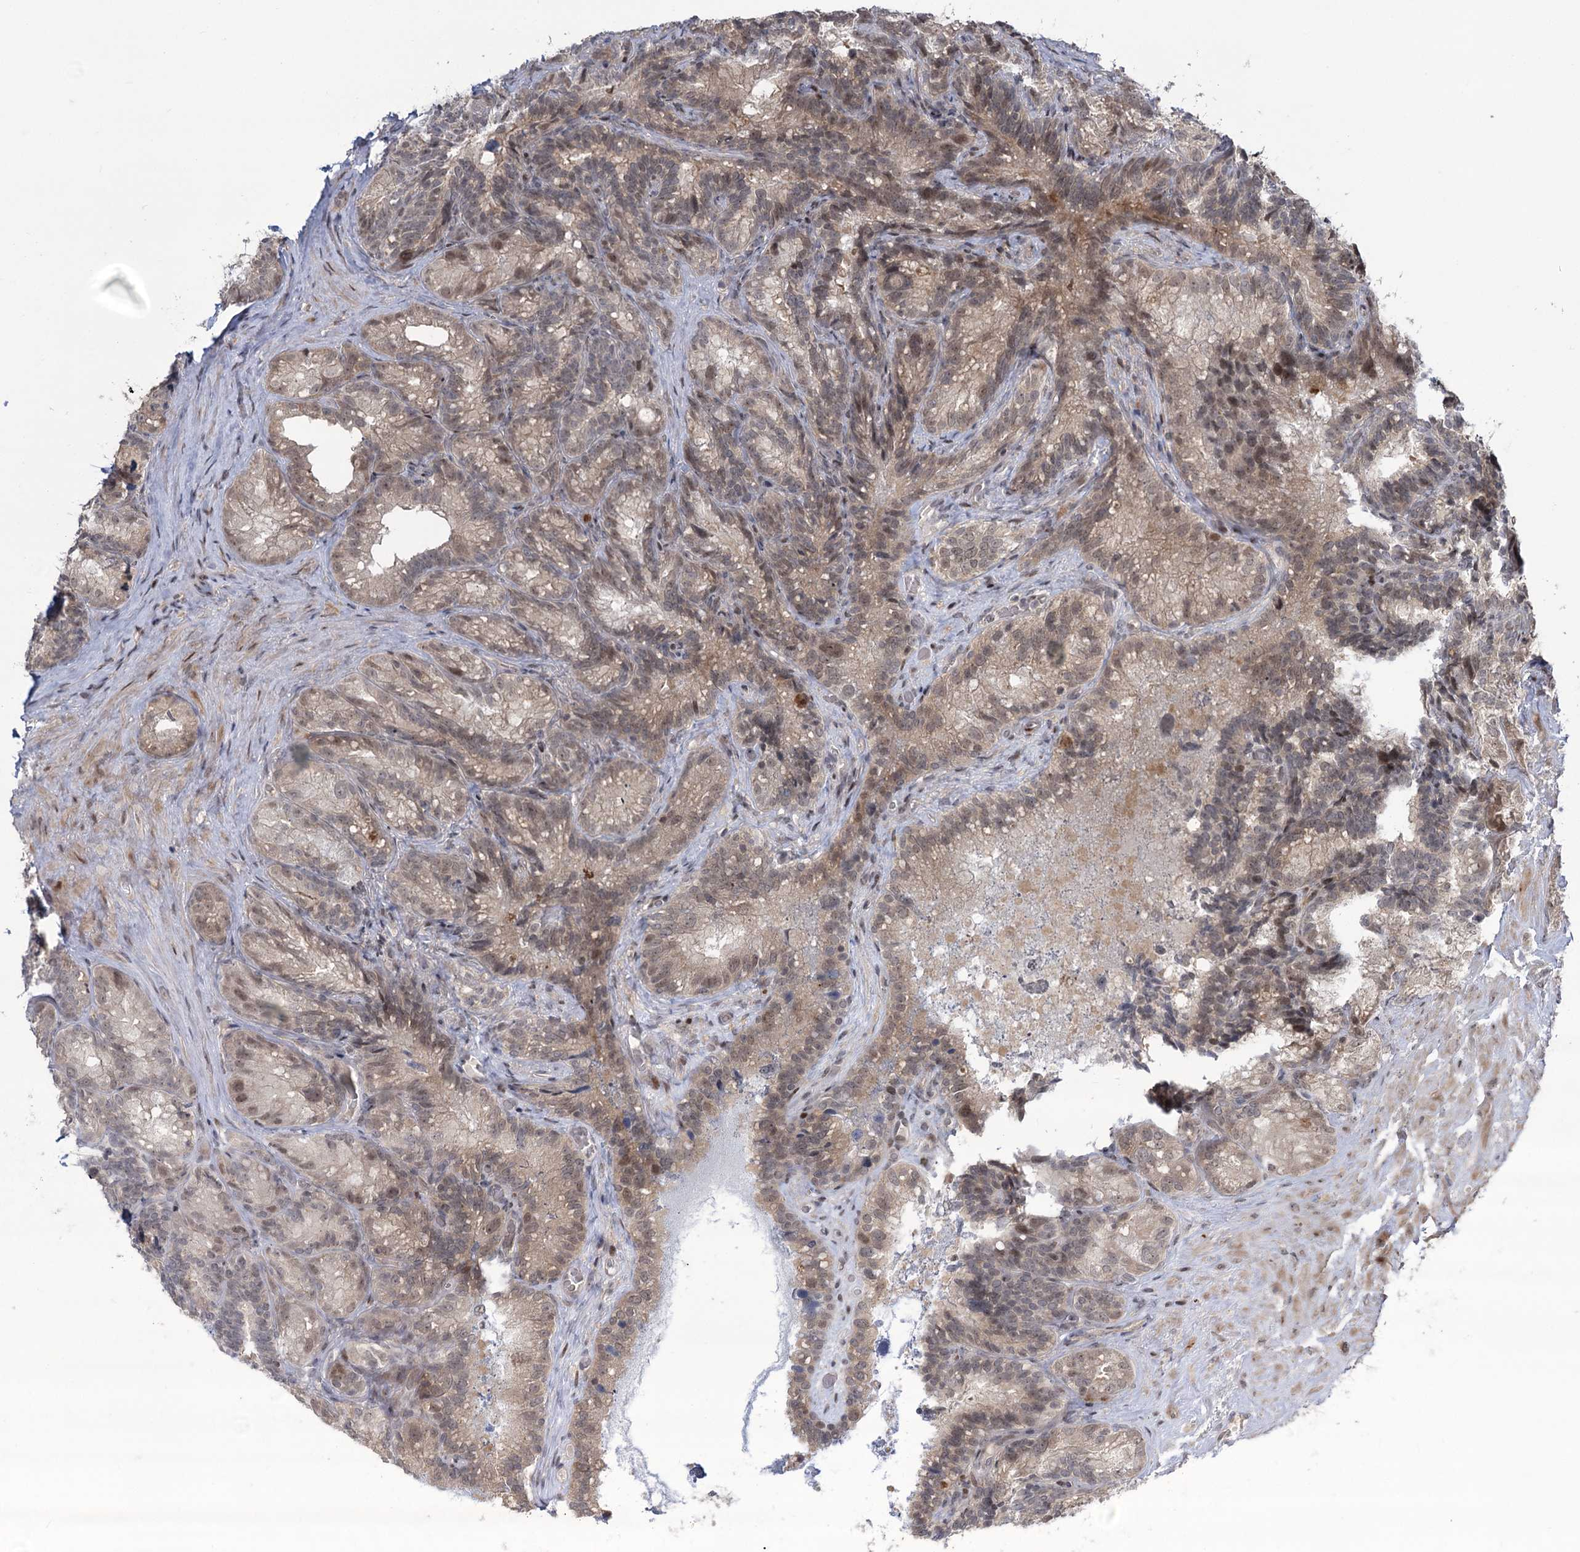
{"staining": {"intensity": "moderate", "quantity": "<25%", "location": "cytoplasmic/membranous,nuclear"}, "tissue": "seminal vesicle", "cell_type": "Glandular cells", "image_type": "normal", "snomed": [{"axis": "morphology", "description": "Normal tissue, NOS"}, {"axis": "topography", "description": "Seminal veicle"}], "caption": "Benign seminal vesicle was stained to show a protein in brown. There is low levels of moderate cytoplasmic/membranous,nuclear staining in approximately <25% of glandular cells. (Brightfield microscopy of DAB IHC at high magnification).", "gene": "HELQ", "patient": {"sex": "male", "age": 60}}